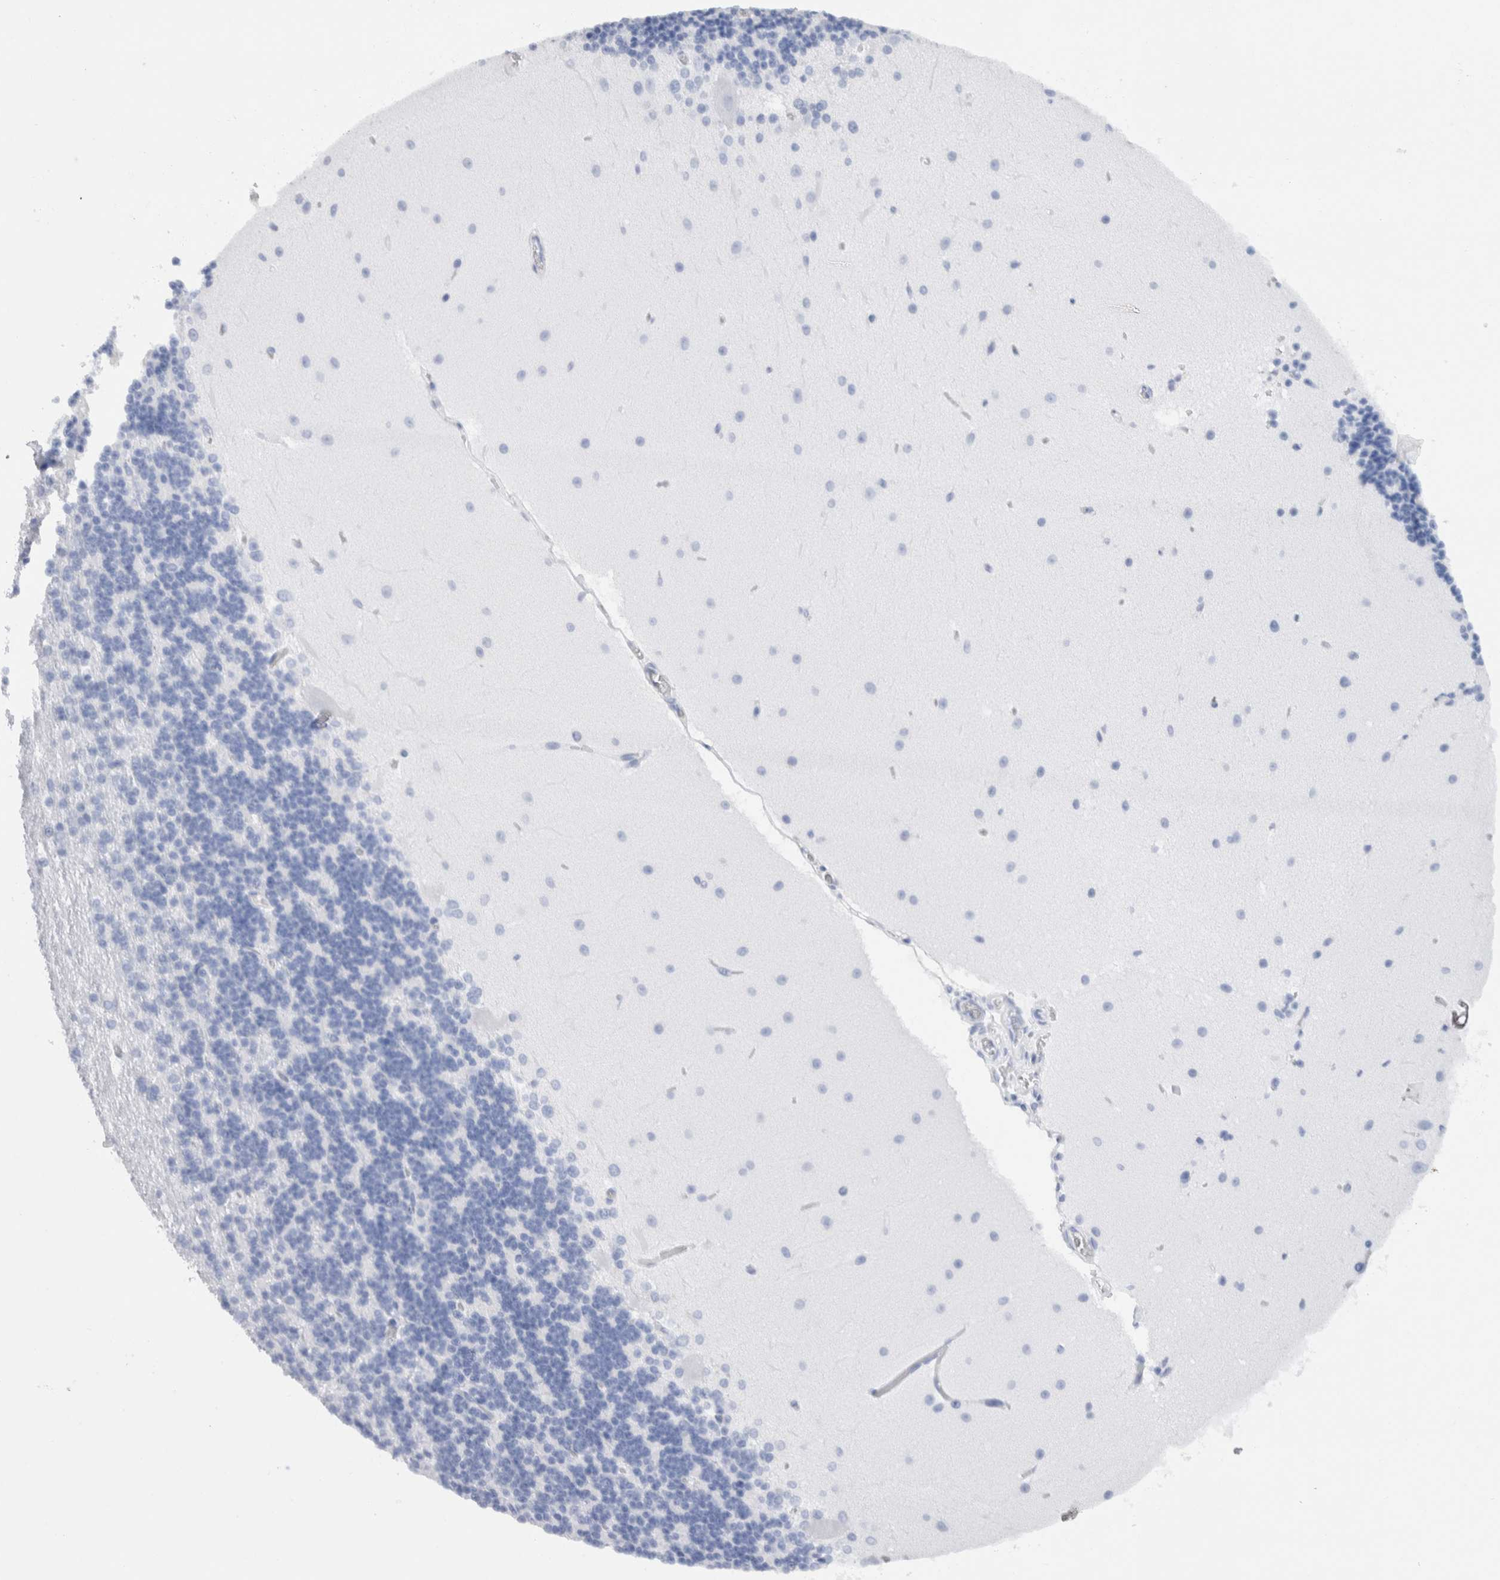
{"staining": {"intensity": "negative", "quantity": "none", "location": "none"}, "tissue": "cerebellum", "cell_type": "Cells in granular layer", "image_type": "normal", "snomed": [{"axis": "morphology", "description": "Normal tissue, NOS"}, {"axis": "topography", "description": "Cerebellum"}], "caption": "High magnification brightfield microscopy of unremarkable cerebellum stained with DAB (3,3'-diaminobenzidine) (brown) and counterstained with hematoxylin (blue): cells in granular layer show no significant expression. (DAB (3,3'-diaminobenzidine) immunohistochemistry with hematoxylin counter stain).", "gene": "METRNL", "patient": {"sex": "female", "age": 19}}